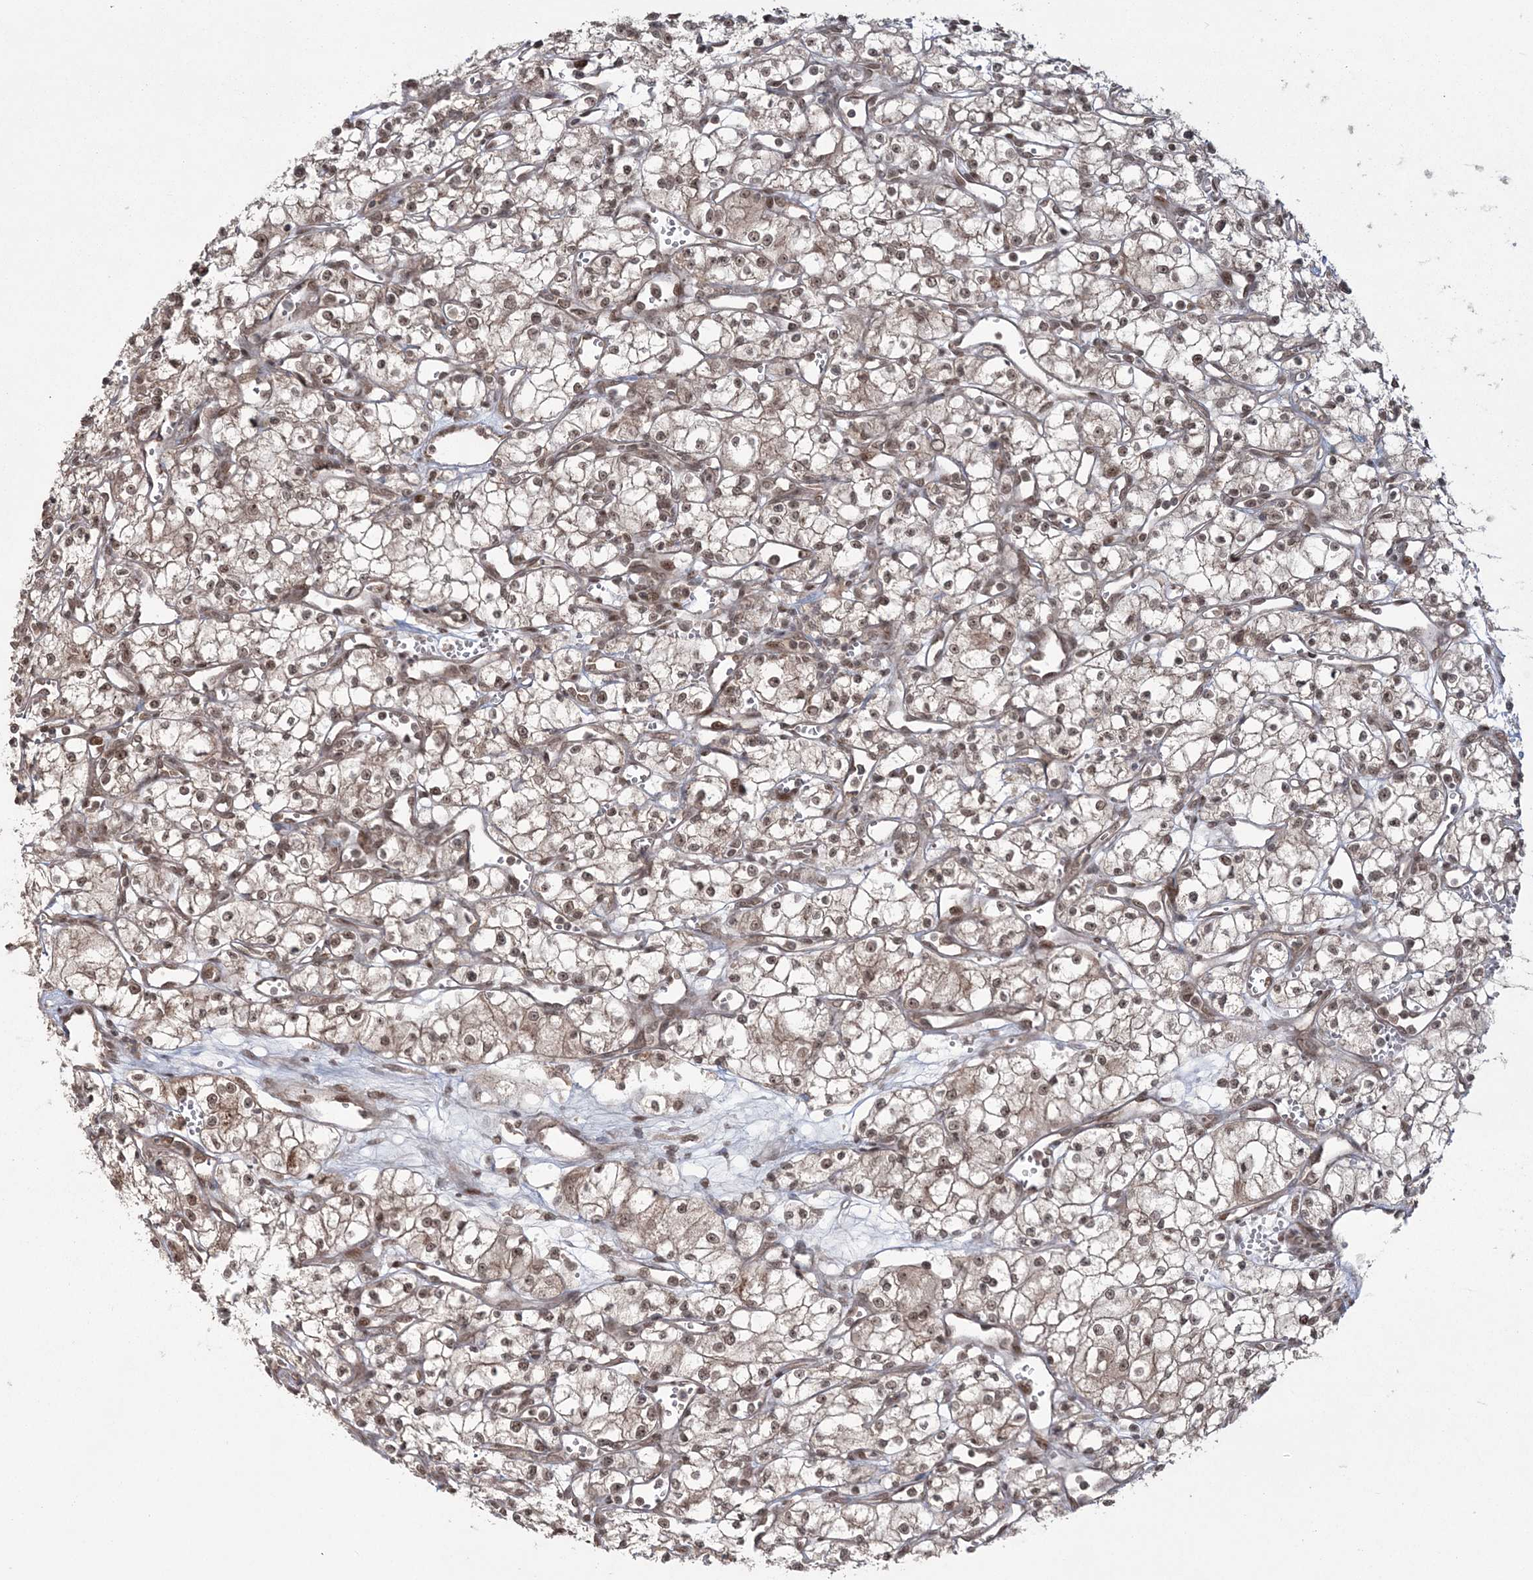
{"staining": {"intensity": "weak", "quantity": ">75%", "location": "cytoplasmic/membranous,nuclear"}, "tissue": "renal cancer", "cell_type": "Tumor cells", "image_type": "cancer", "snomed": [{"axis": "morphology", "description": "Adenocarcinoma, NOS"}, {"axis": "topography", "description": "Kidney"}], "caption": "A brown stain labels weak cytoplasmic/membranous and nuclear expression of a protein in human renal cancer tumor cells.", "gene": "EPB41L4A", "patient": {"sex": "male", "age": 59}}